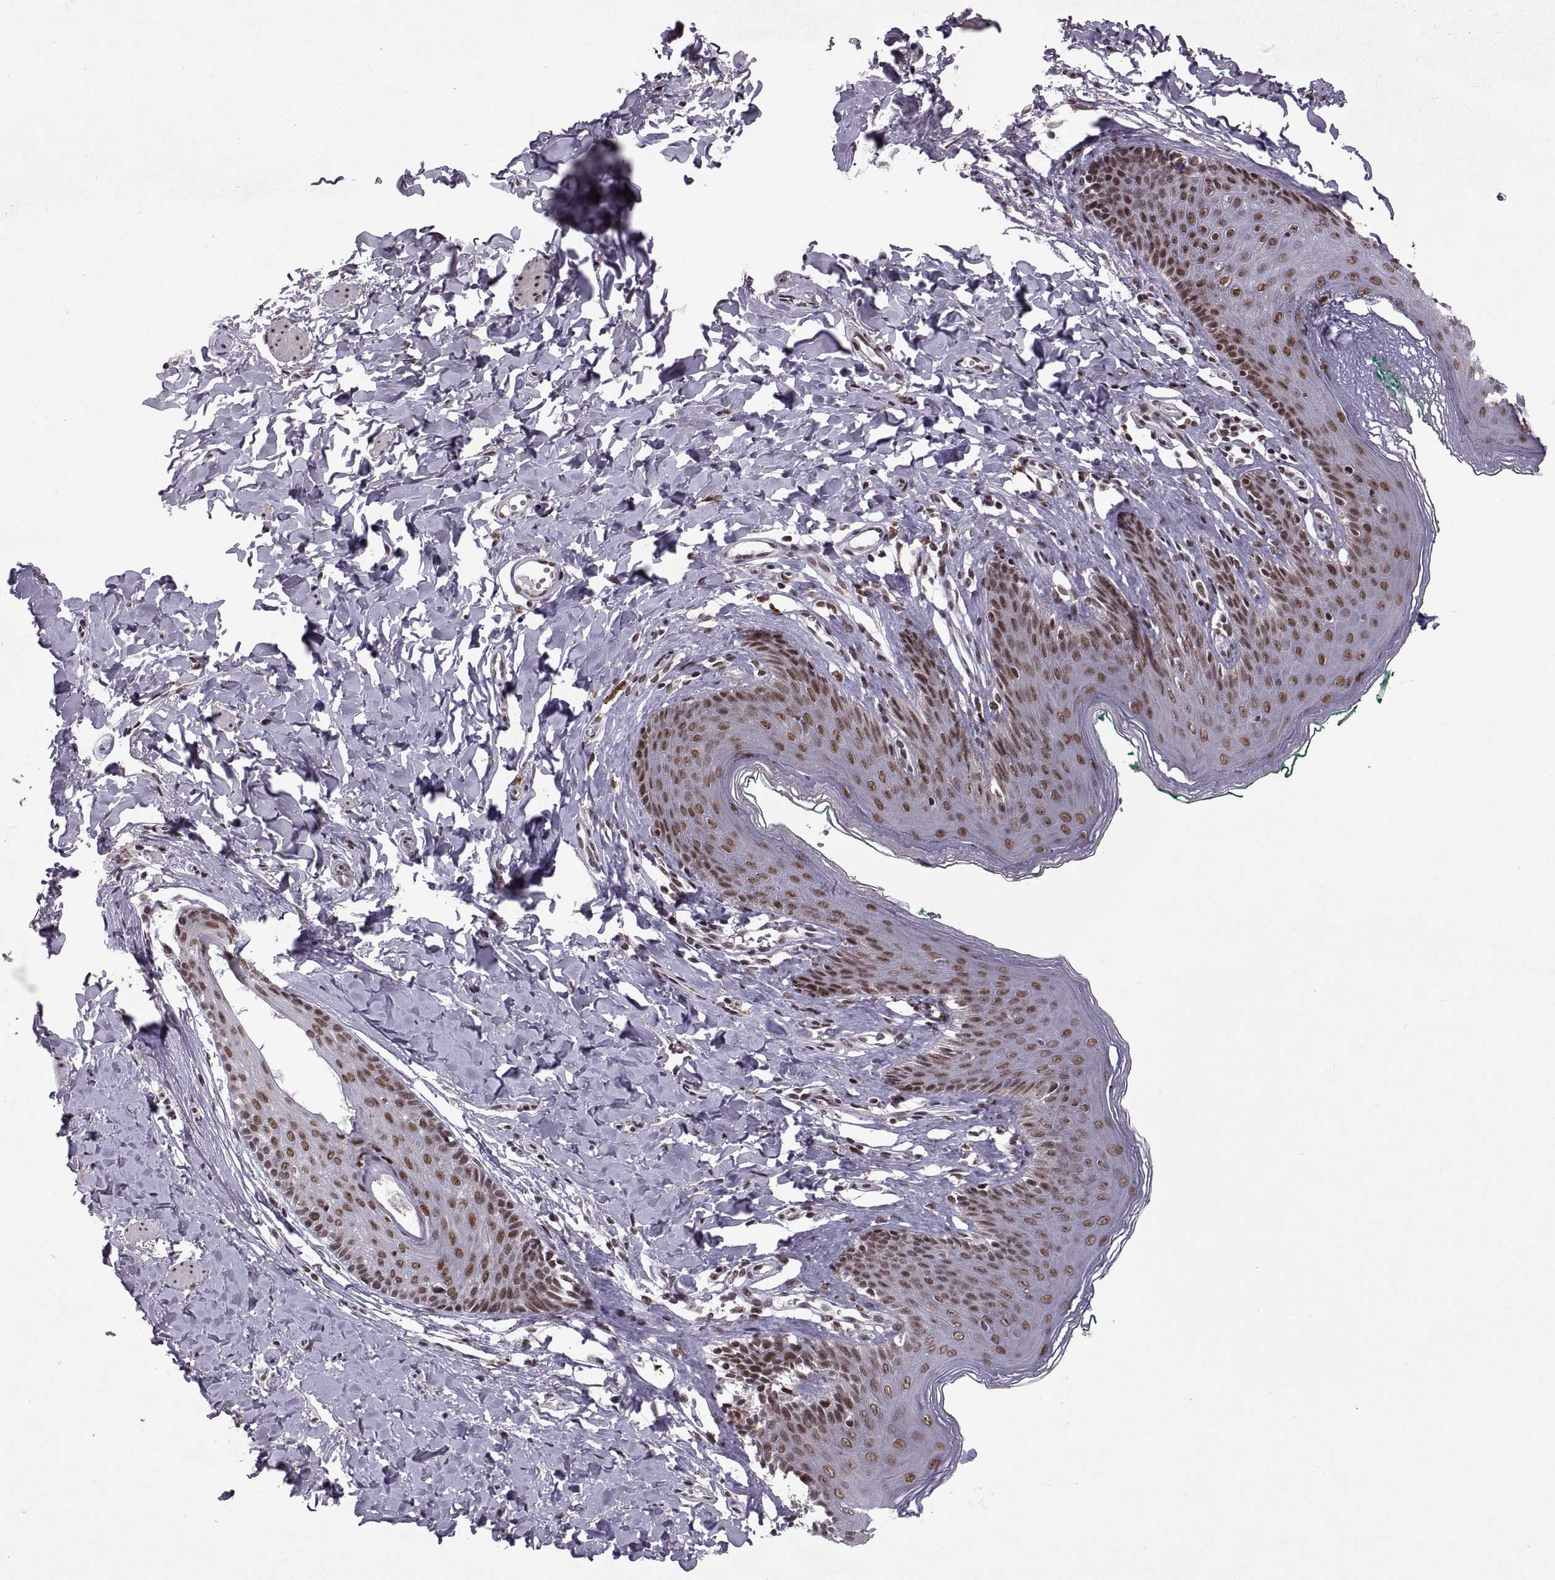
{"staining": {"intensity": "moderate", "quantity": ">75%", "location": "nuclear"}, "tissue": "skin", "cell_type": "Epidermal cells", "image_type": "normal", "snomed": [{"axis": "morphology", "description": "Normal tissue, NOS"}, {"axis": "topography", "description": "Vulva"}], "caption": "Immunohistochemical staining of unremarkable human skin displays moderate nuclear protein positivity in approximately >75% of epidermal cells. (DAB (3,3'-diaminobenzidine) = brown stain, brightfield microscopy at high magnification).", "gene": "MT1E", "patient": {"sex": "female", "age": 66}}